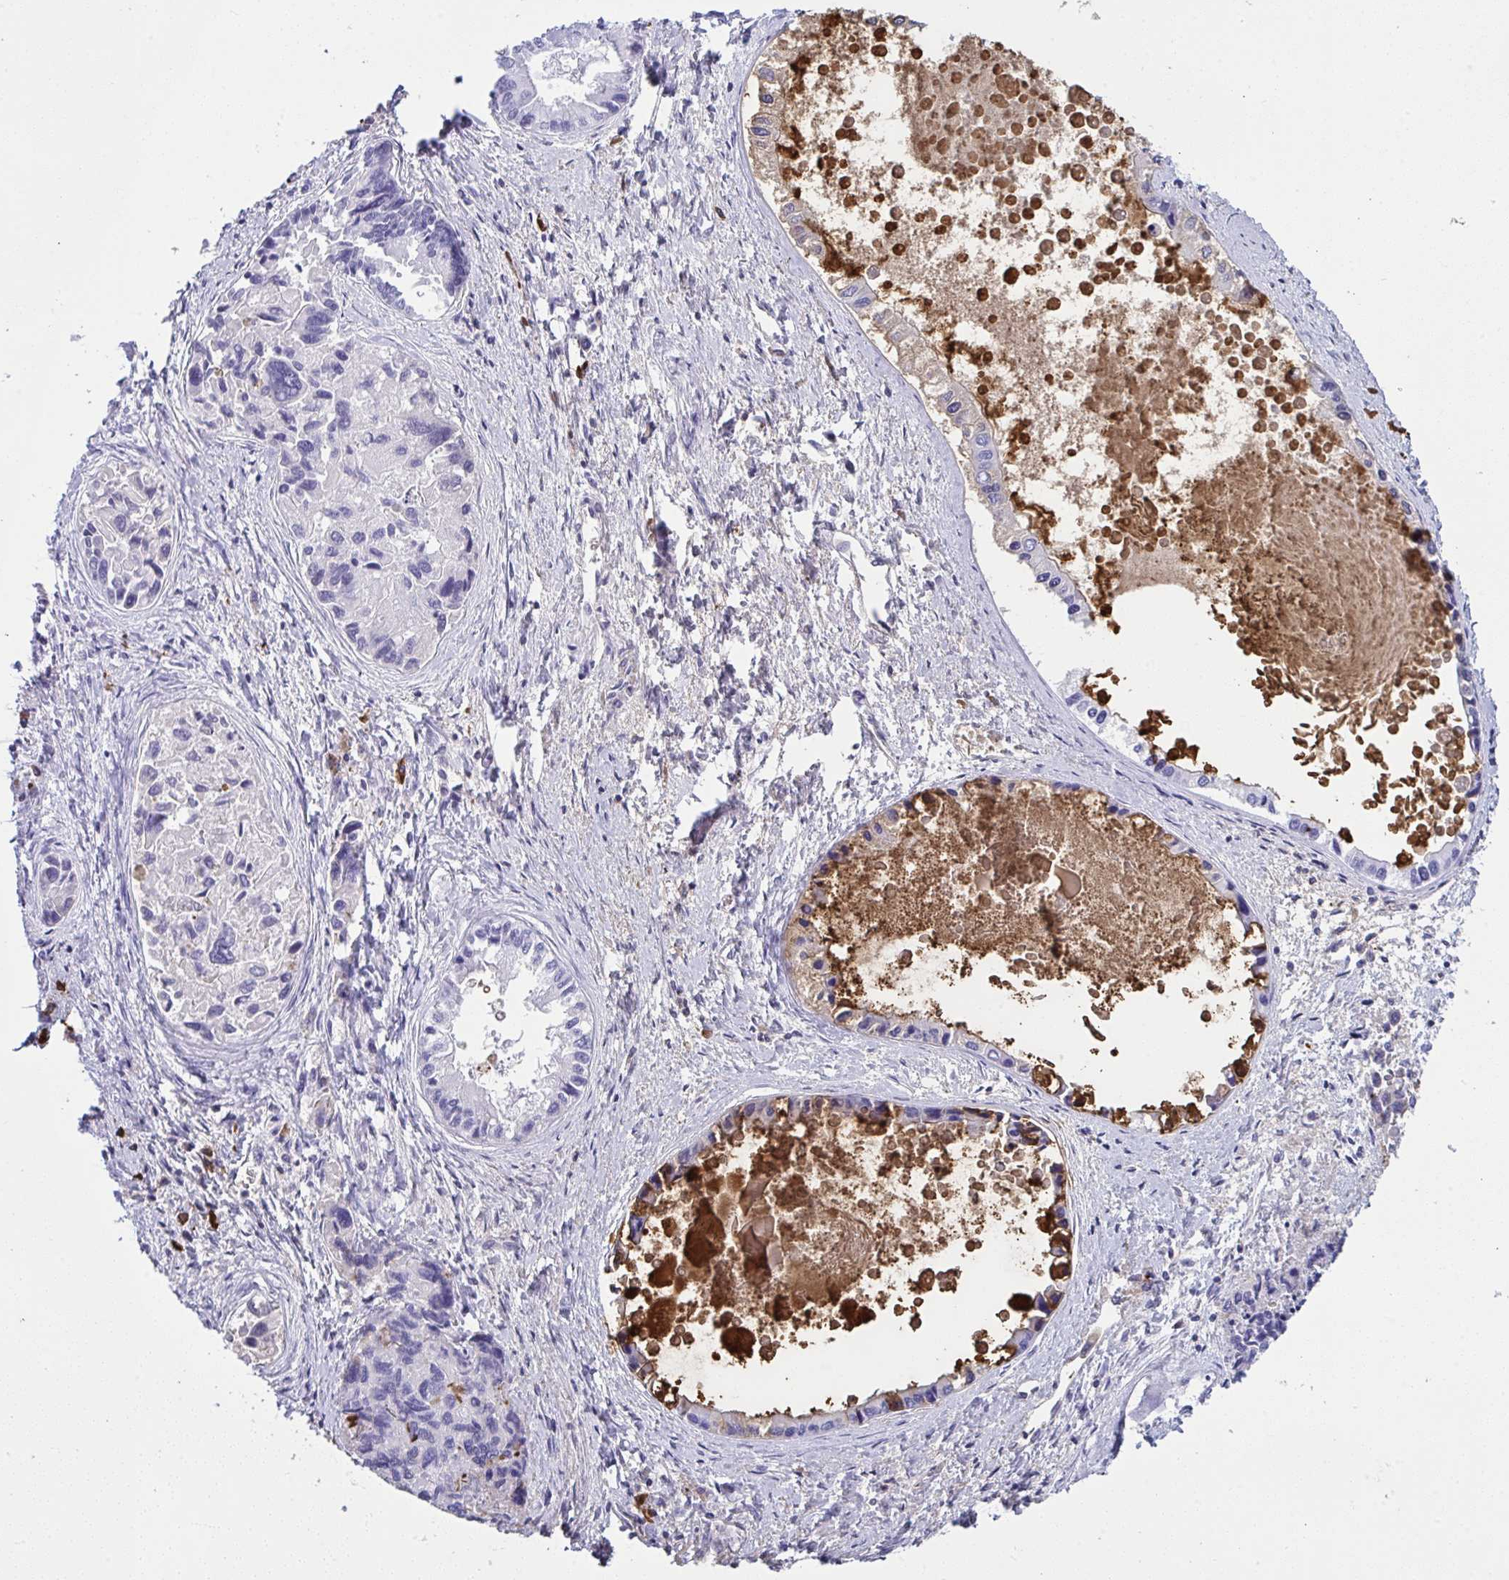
{"staining": {"intensity": "moderate", "quantity": "25%-75%", "location": "cytoplasmic/membranous"}, "tissue": "liver cancer", "cell_type": "Tumor cells", "image_type": "cancer", "snomed": [{"axis": "morphology", "description": "Cholangiocarcinoma"}, {"axis": "topography", "description": "Liver"}], "caption": "Immunohistochemical staining of human liver cholangiocarcinoma exhibits medium levels of moderate cytoplasmic/membranous protein positivity in about 25%-75% of tumor cells. The staining was performed using DAB (3,3'-diaminobenzidine), with brown indicating positive protein expression. Nuclei are stained blue with hematoxylin.", "gene": "JCHAIN", "patient": {"sex": "male", "age": 66}}